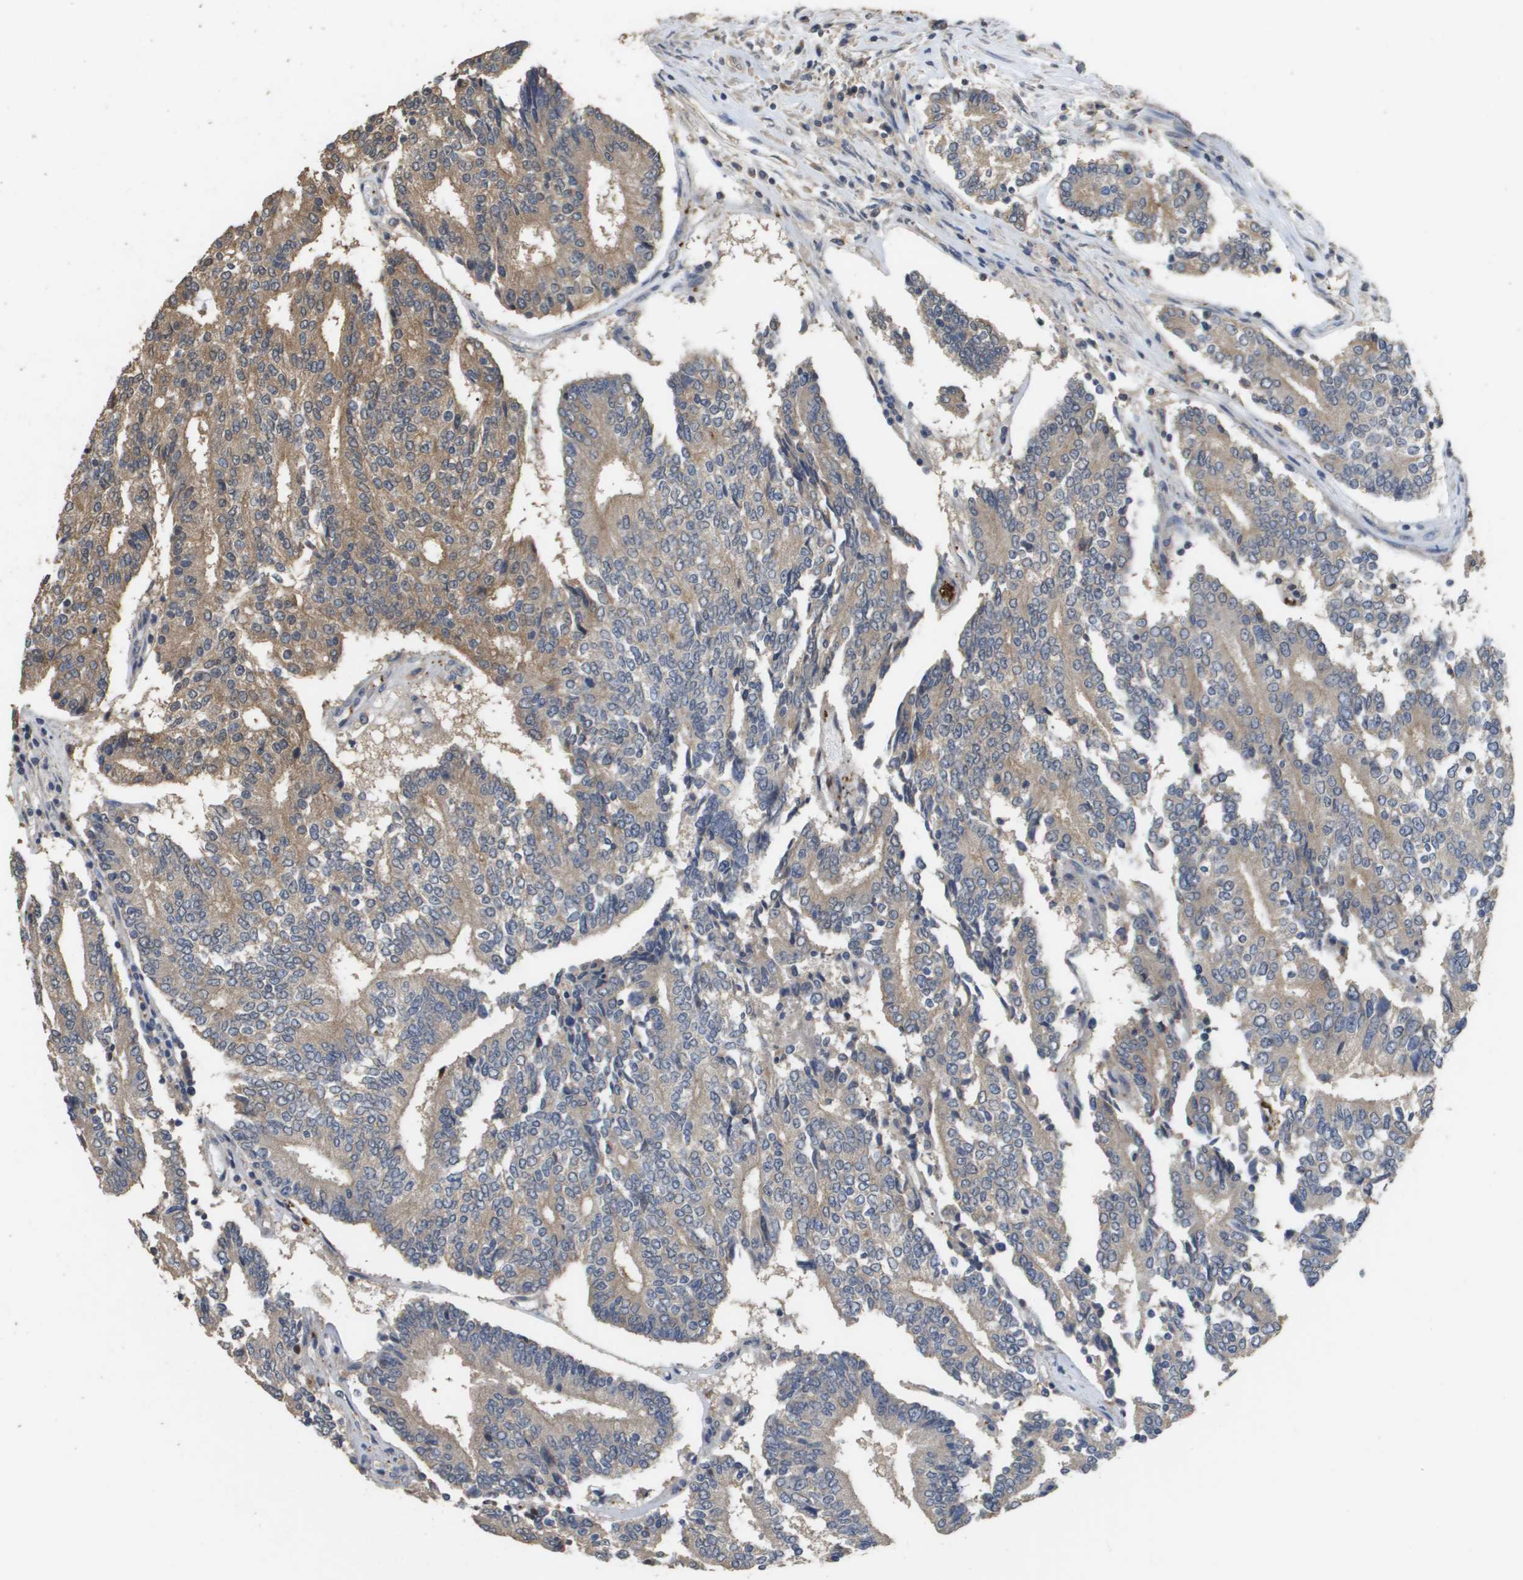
{"staining": {"intensity": "weak", "quantity": ">75%", "location": "cytoplasmic/membranous"}, "tissue": "prostate cancer", "cell_type": "Tumor cells", "image_type": "cancer", "snomed": [{"axis": "morphology", "description": "Normal tissue, NOS"}, {"axis": "morphology", "description": "Adenocarcinoma, High grade"}, {"axis": "topography", "description": "Prostate"}, {"axis": "topography", "description": "Seminal veicle"}], "caption": "Human prostate high-grade adenocarcinoma stained for a protein (brown) demonstrates weak cytoplasmic/membranous positive positivity in about >75% of tumor cells.", "gene": "RAB27B", "patient": {"sex": "male", "age": 55}}